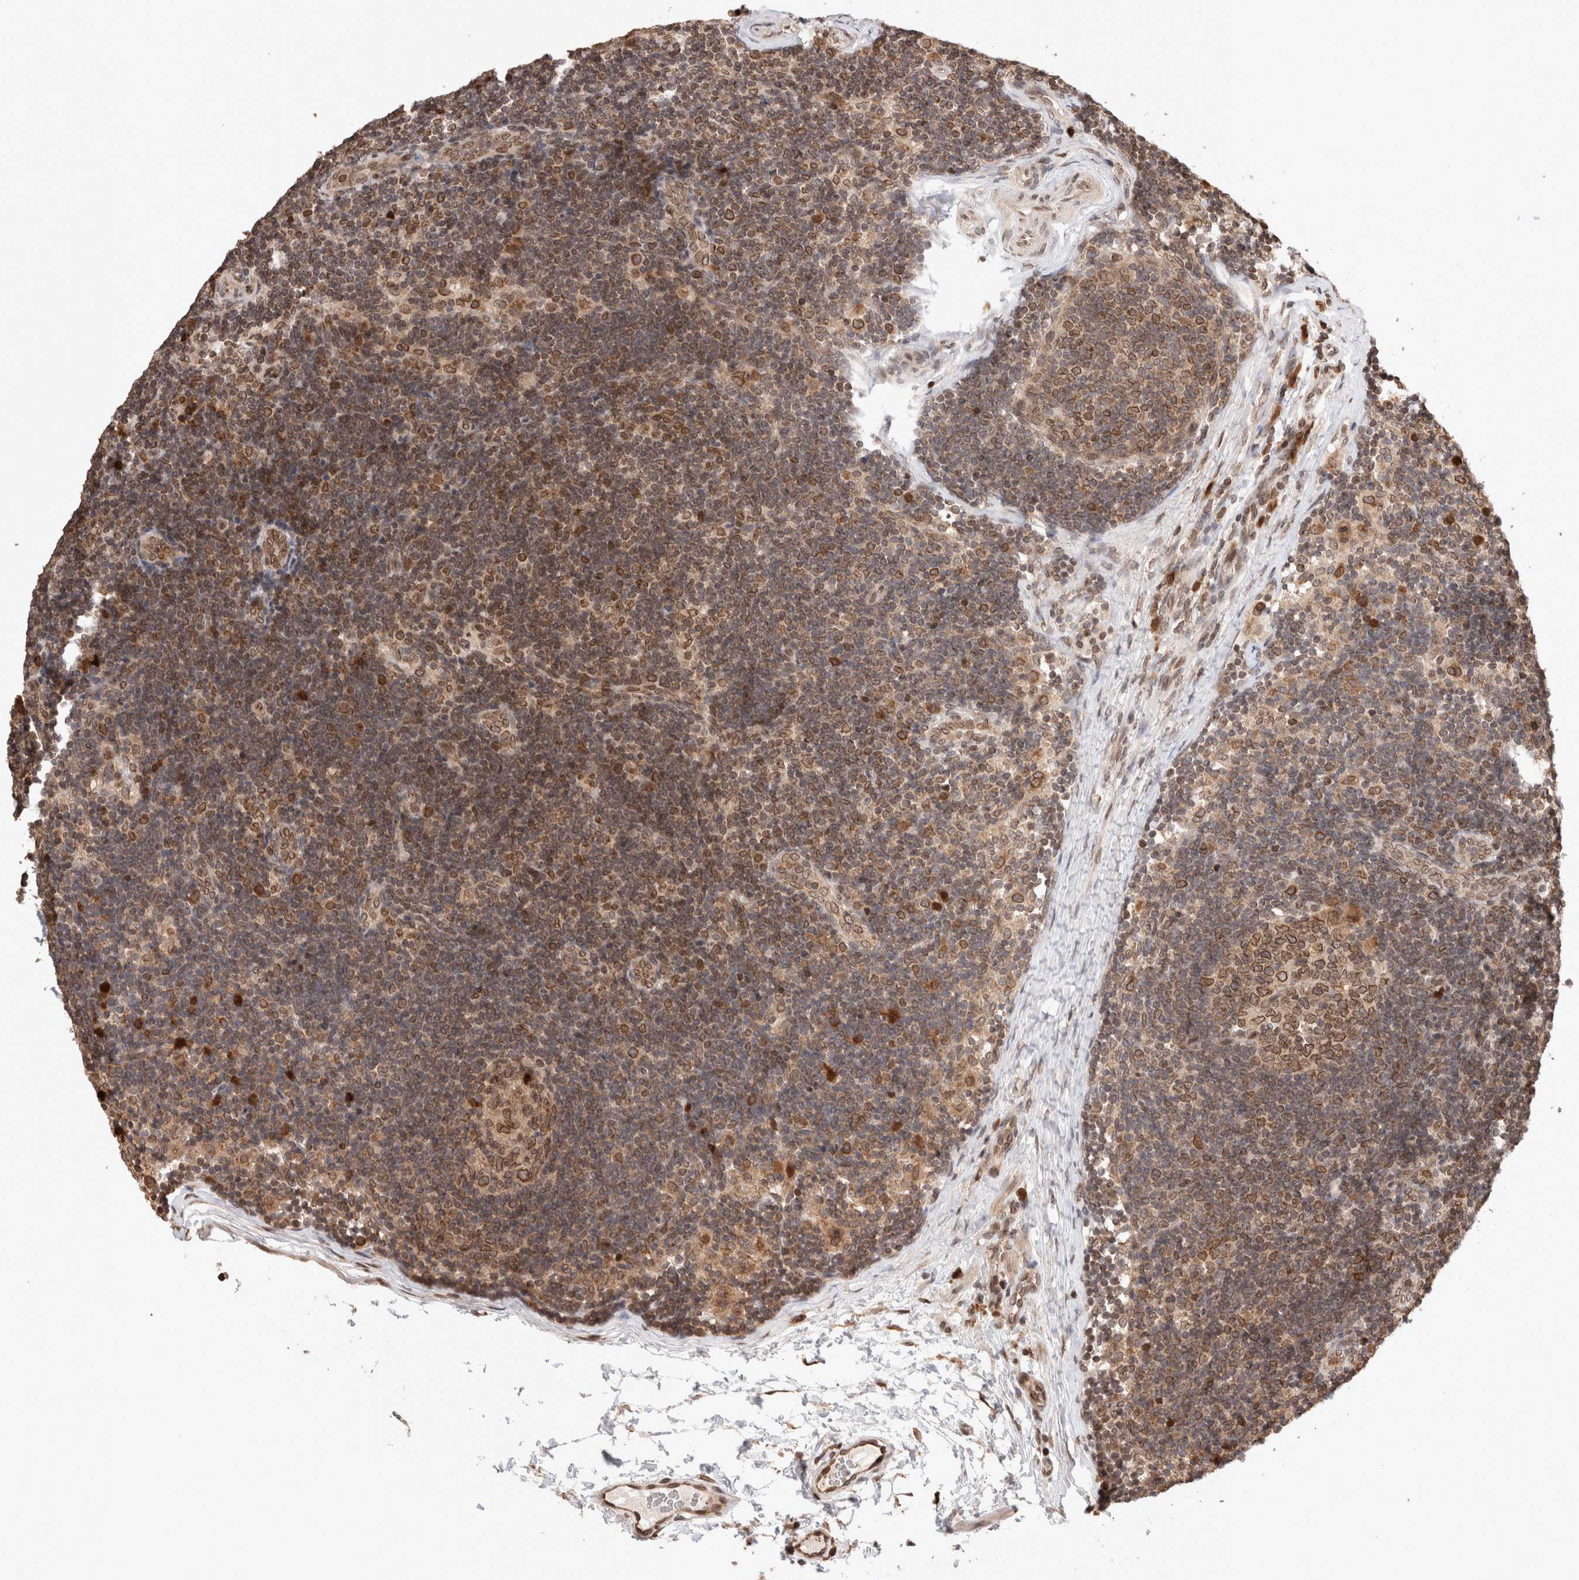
{"staining": {"intensity": "strong", "quantity": ">75%", "location": "cytoplasmic/membranous,nuclear"}, "tissue": "lymph node", "cell_type": "Germinal center cells", "image_type": "normal", "snomed": [{"axis": "morphology", "description": "Normal tissue, NOS"}, {"axis": "topography", "description": "Lymph node"}], "caption": "Approximately >75% of germinal center cells in normal lymph node show strong cytoplasmic/membranous,nuclear protein expression as visualized by brown immunohistochemical staining.", "gene": "TPR", "patient": {"sex": "female", "age": 22}}